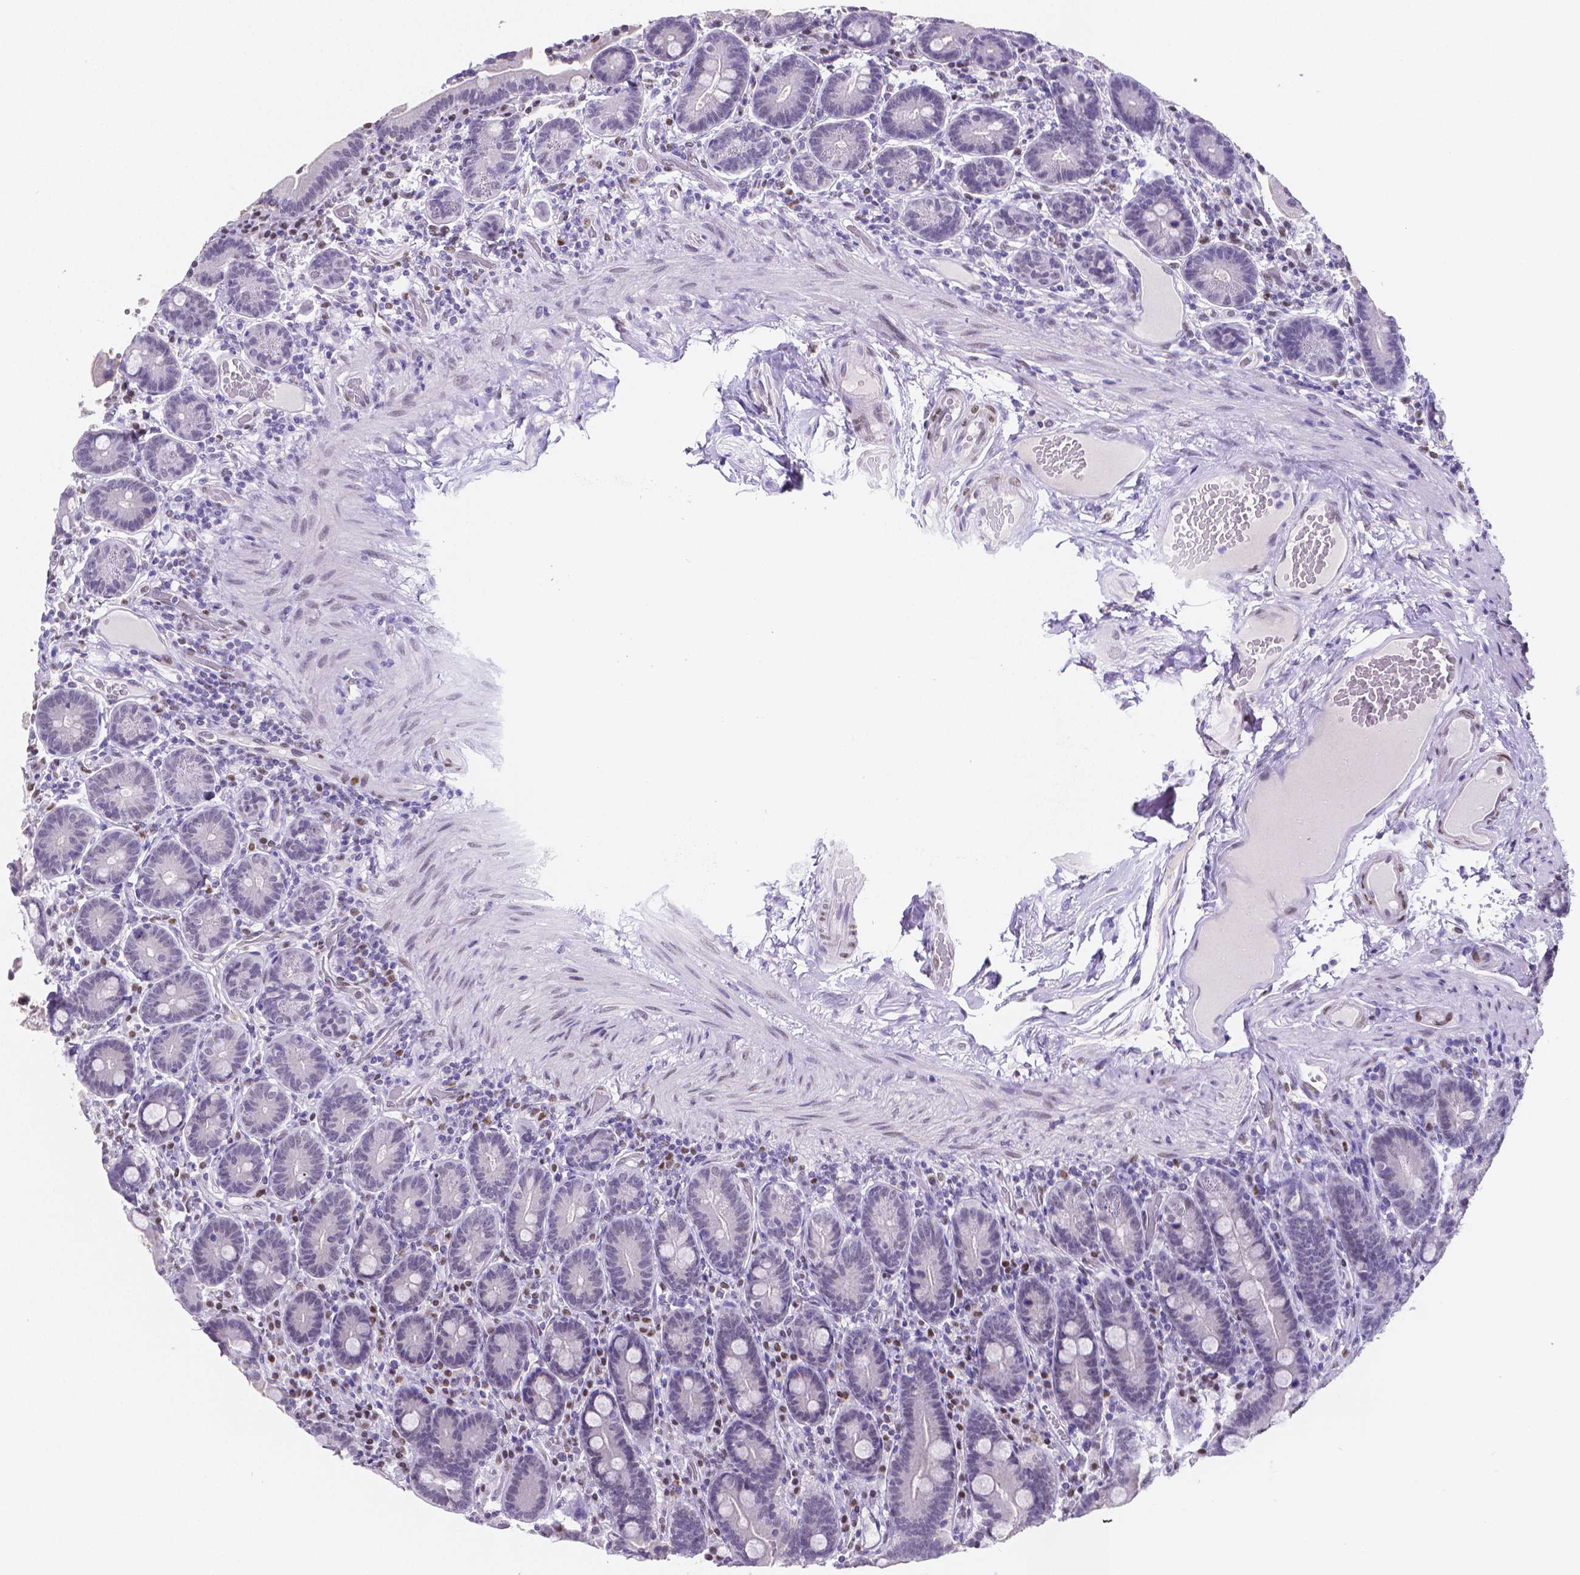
{"staining": {"intensity": "negative", "quantity": "none", "location": "none"}, "tissue": "duodenum", "cell_type": "Glandular cells", "image_type": "normal", "snomed": [{"axis": "morphology", "description": "Normal tissue, NOS"}, {"axis": "topography", "description": "Duodenum"}], "caption": "Duodenum stained for a protein using IHC exhibits no expression glandular cells.", "gene": "MEF2C", "patient": {"sex": "female", "age": 62}}